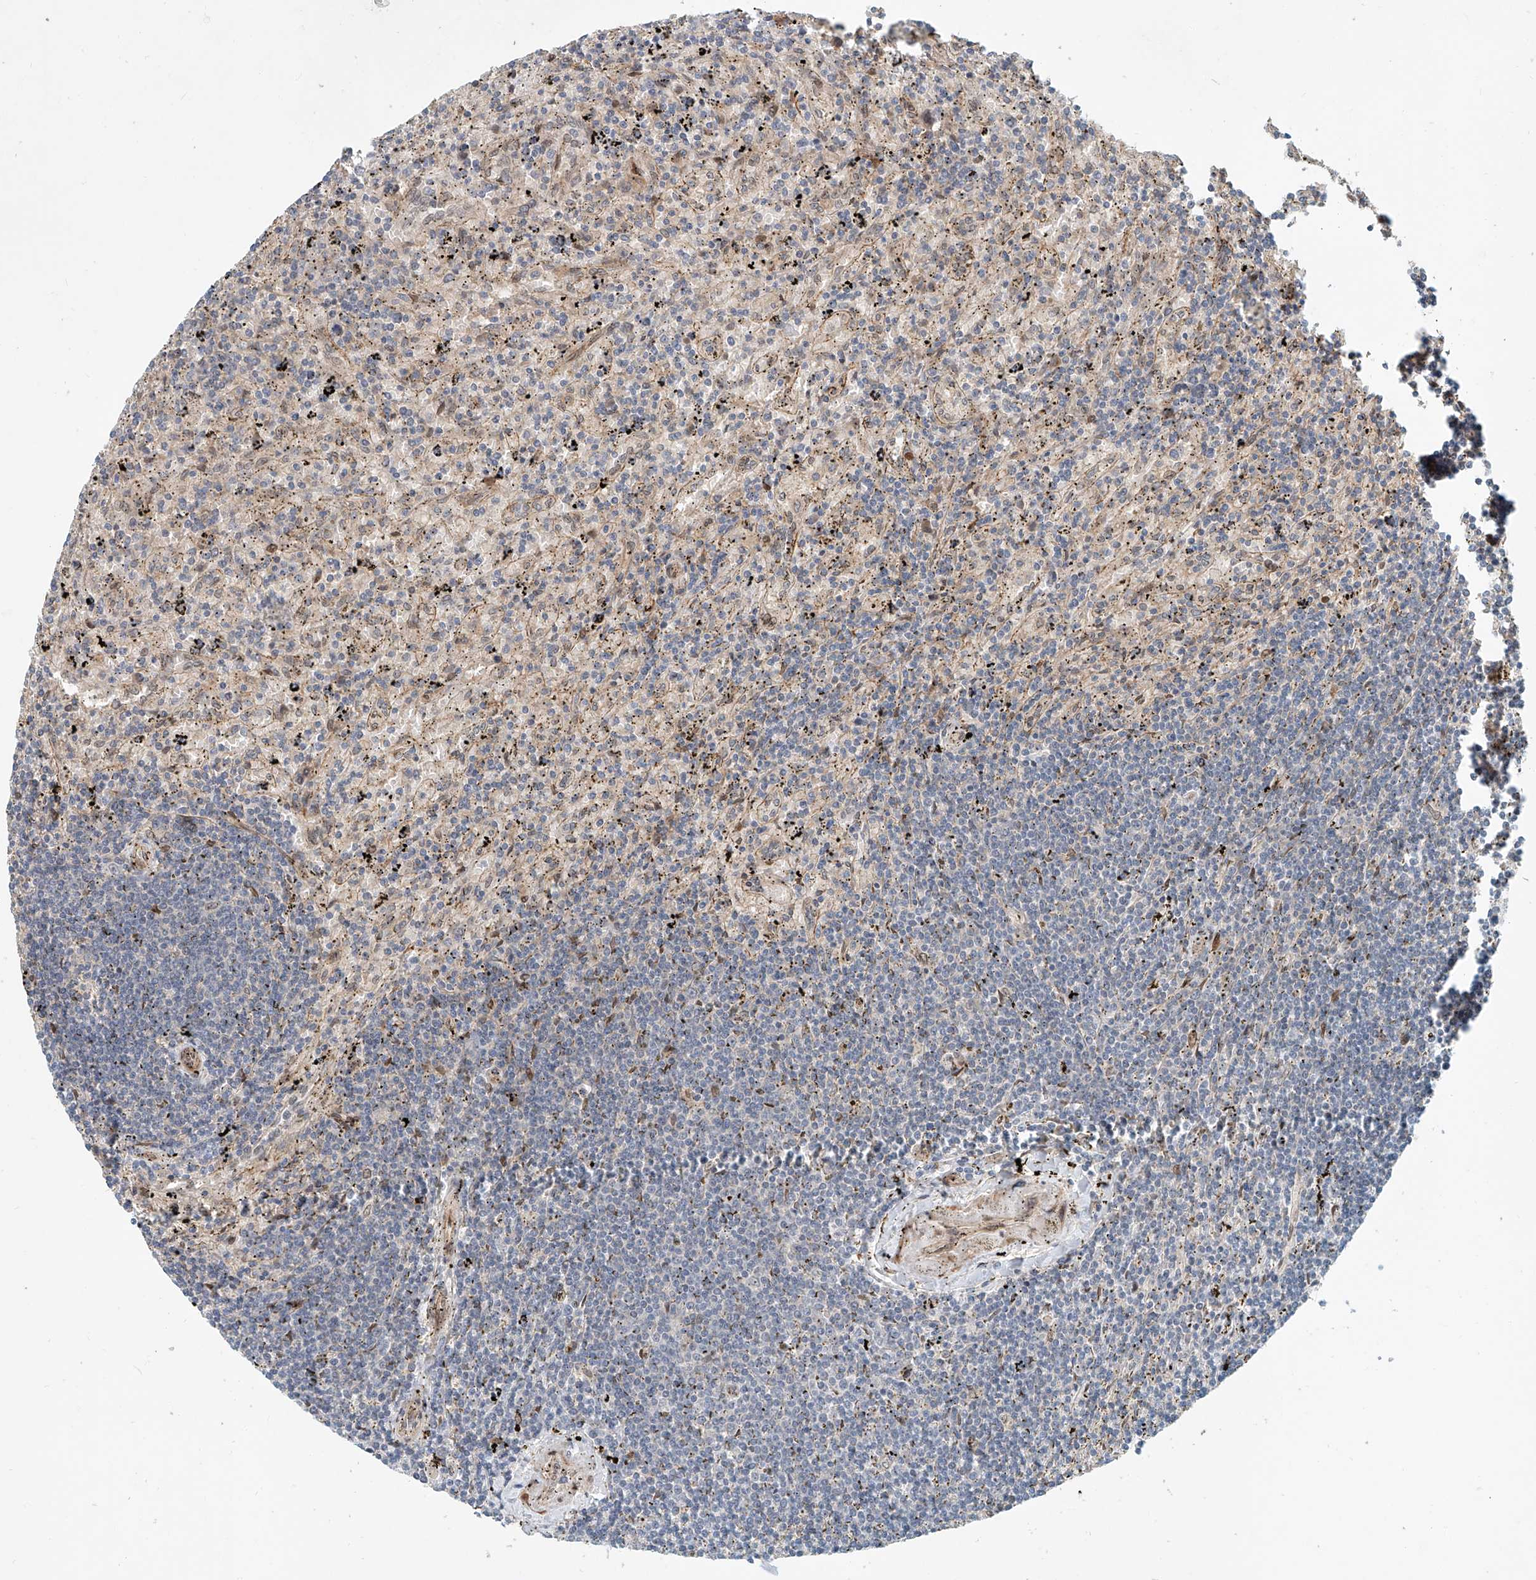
{"staining": {"intensity": "negative", "quantity": "none", "location": "none"}, "tissue": "lymphoma", "cell_type": "Tumor cells", "image_type": "cancer", "snomed": [{"axis": "morphology", "description": "Malignant lymphoma, non-Hodgkin's type, Low grade"}, {"axis": "topography", "description": "Spleen"}], "caption": "This histopathology image is of lymphoma stained with immunohistochemistry to label a protein in brown with the nuclei are counter-stained blue. There is no positivity in tumor cells. Nuclei are stained in blue.", "gene": "SASH1", "patient": {"sex": "male", "age": 76}}